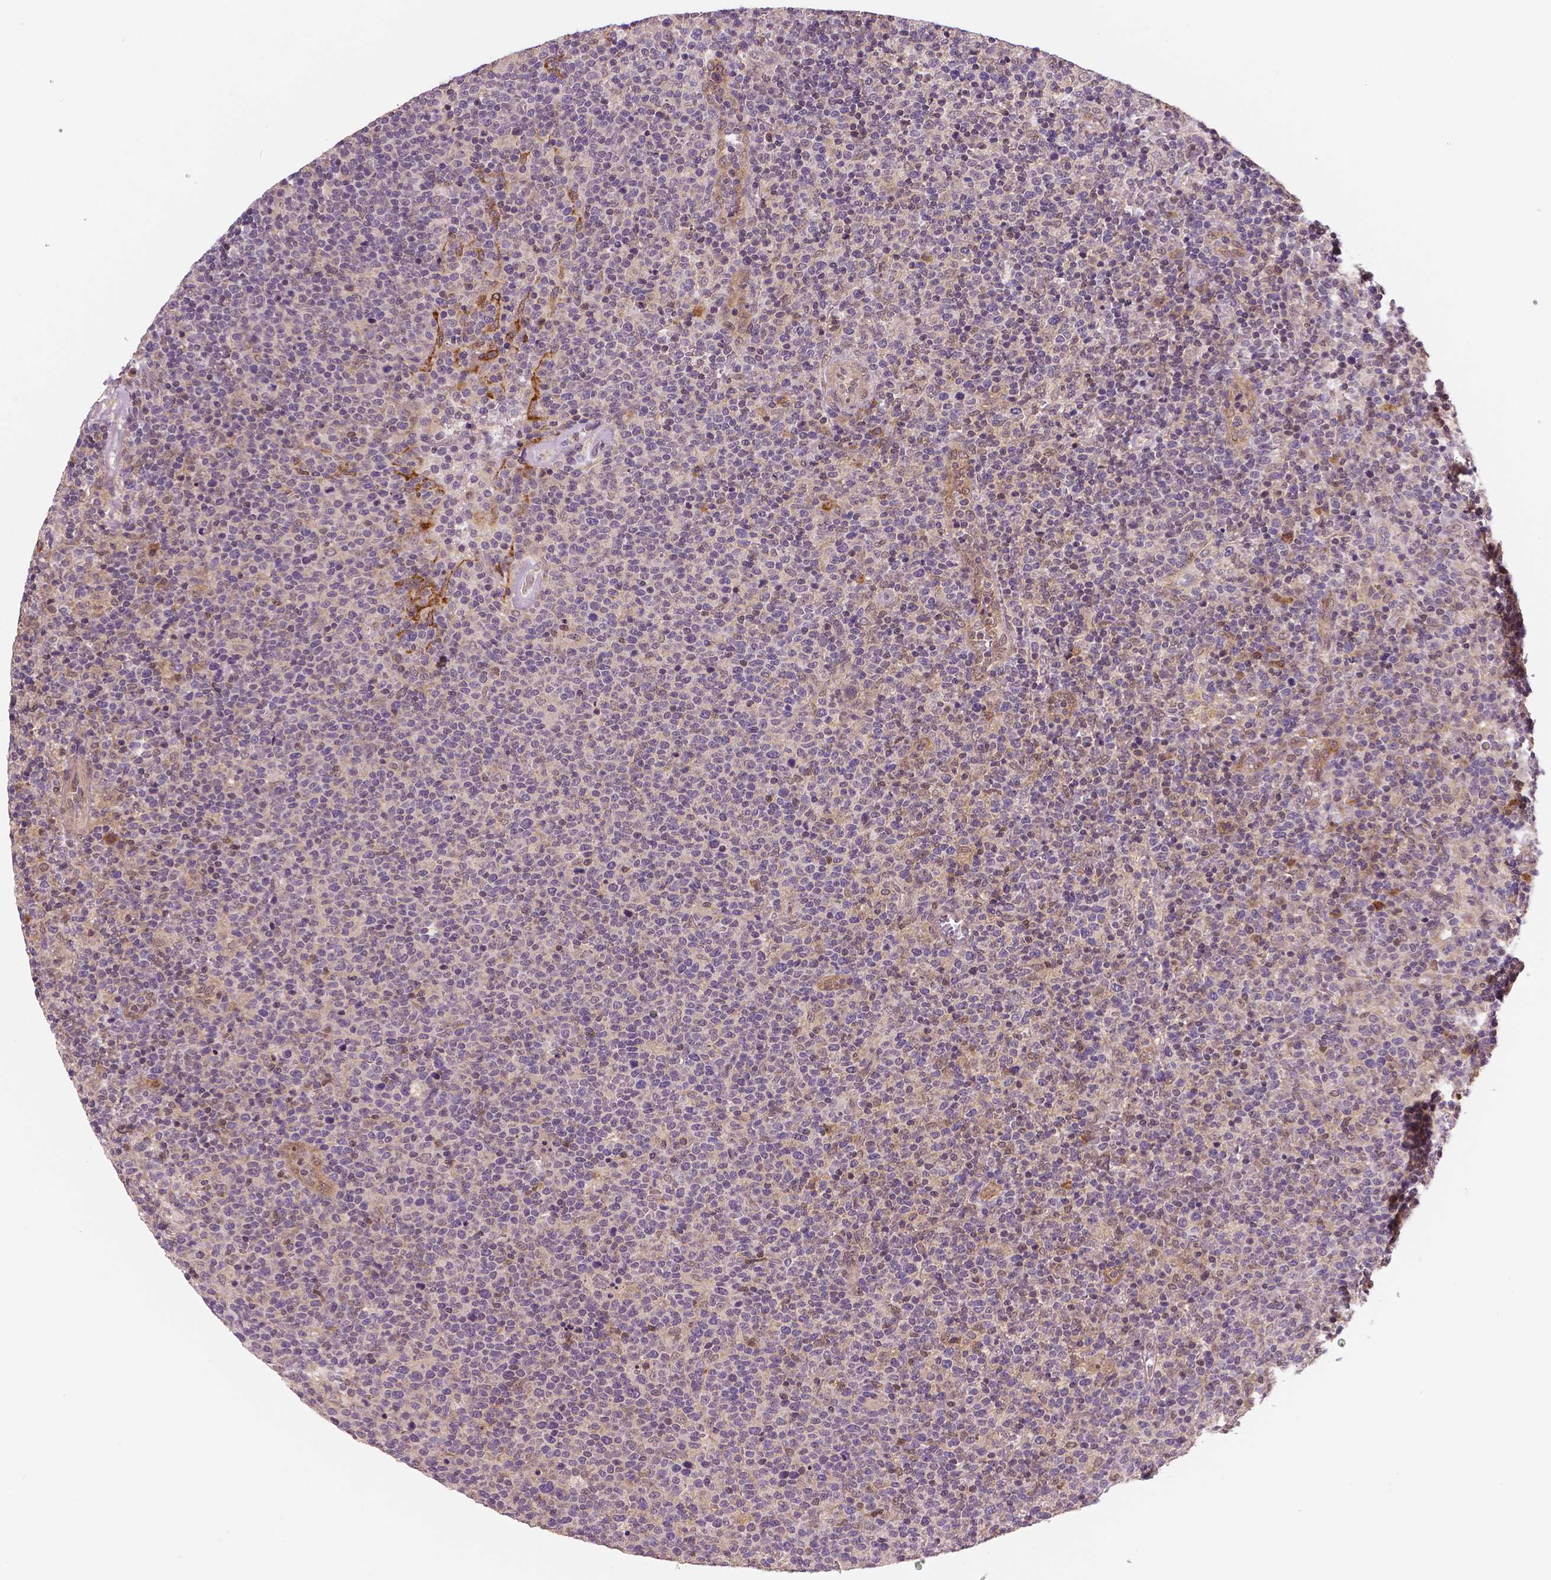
{"staining": {"intensity": "negative", "quantity": "none", "location": "none"}, "tissue": "lymphoma", "cell_type": "Tumor cells", "image_type": "cancer", "snomed": [{"axis": "morphology", "description": "Malignant lymphoma, non-Hodgkin's type, High grade"}, {"axis": "topography", "description": "Lymph node"}], "caption": "Tumor cells show no significant staining in lymphoma.", "gene": "STAT3", "patient": {"sex": "male", "age": 61}}